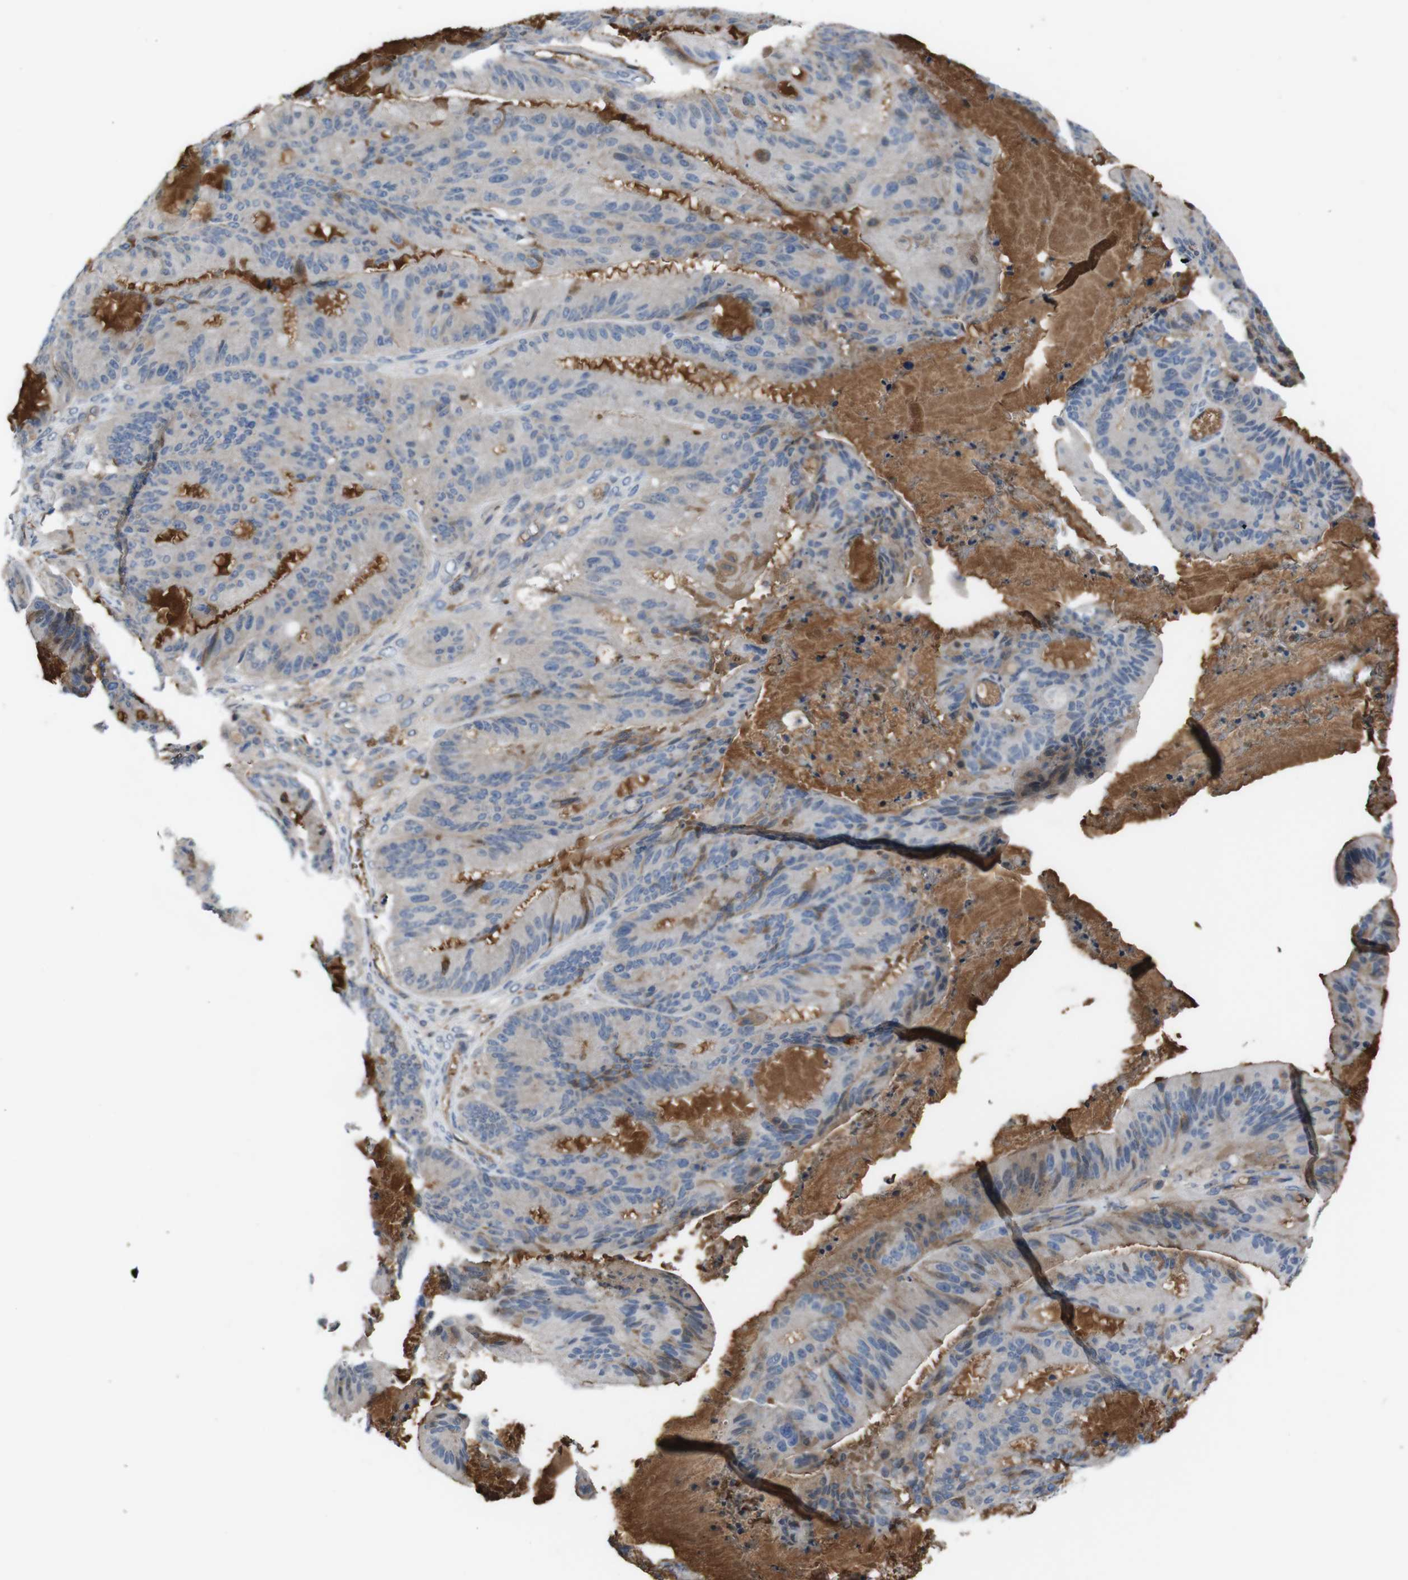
{"staining": {"intensity": "weak", "quantity": "<25%", "location": "cytoplasmic/membranous"}, "tissue": "liver cancer", "cell_type": "Tumor cells", "image_type": "cancer", "snomed": [{"axis": "morphology", "description": "Cholangiocarcinoma"}, {"axis": "topography", "description": "Liver"}], "caption": "Immunohistochemistry (IHC) of human cholangiocarcinoma (liver) reveals no staining in tumor cells. The staining was performed using DAB to visualize the protein expression in brown, while the nuclei were stained in blue with hematoxylin (Magnification: 20x).", "gene": "SPTB", "patient": {"sex": "female", "age": 73}}